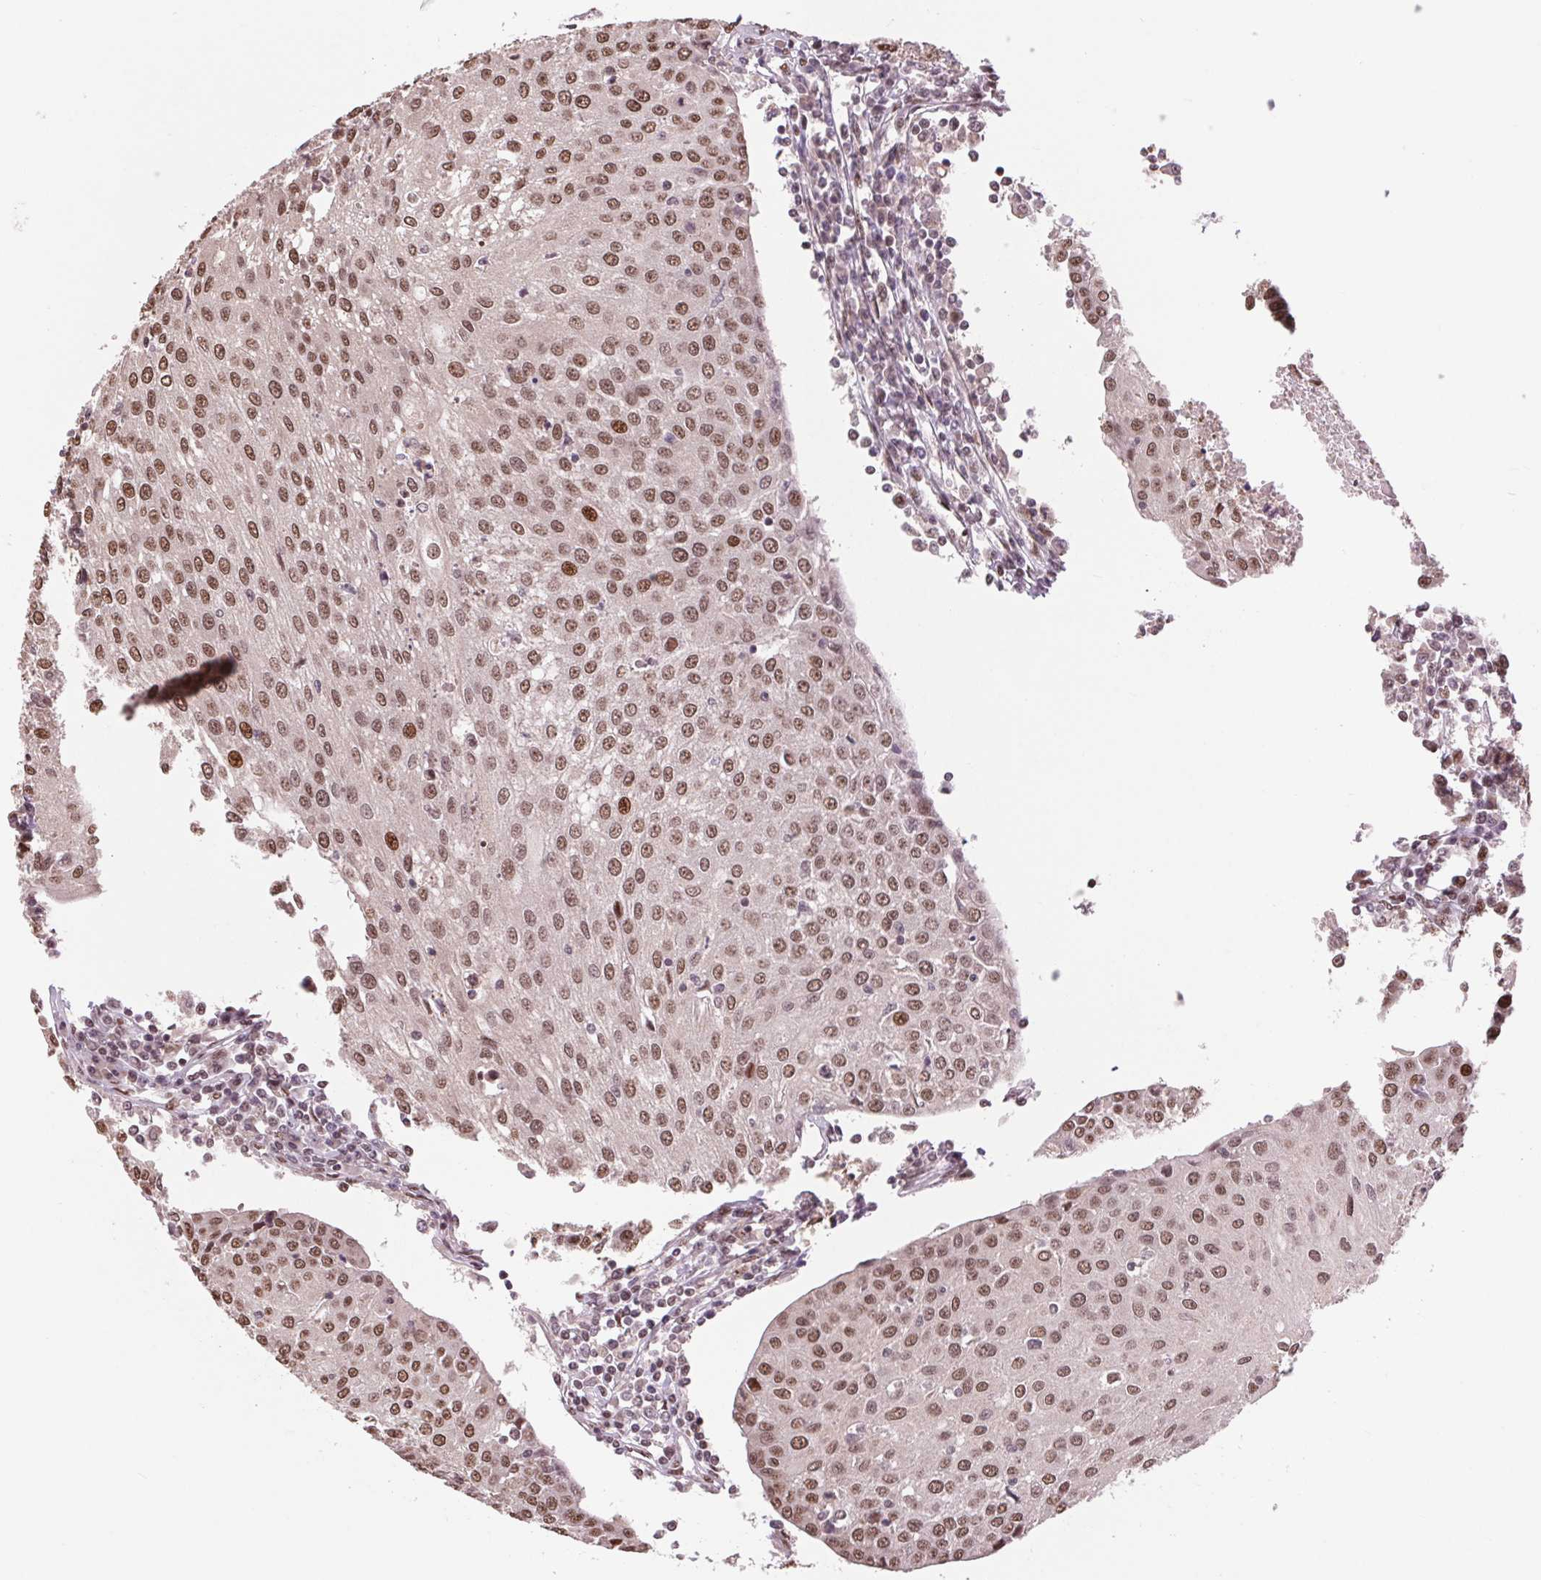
{"staining": {"intensity": "moderate", "quantity": ">75%", "location": "nuclear"}, "tissue": "urothelial cancer", "cell_type": "Tumor cells", "image_type": "cancer", "snomed": [{"axis": "morphology", "description": "Urothelial carcinoma, High grade"}, {"axis": "topography", "description": "Urinary bladder"}], "caption": "High-grade urothelial carcinoma stained for a protein shows moderate nuclear positivity in tumor cells.", "gene": "RAD23A", "patient": {"sex": "female", "age": 85}}